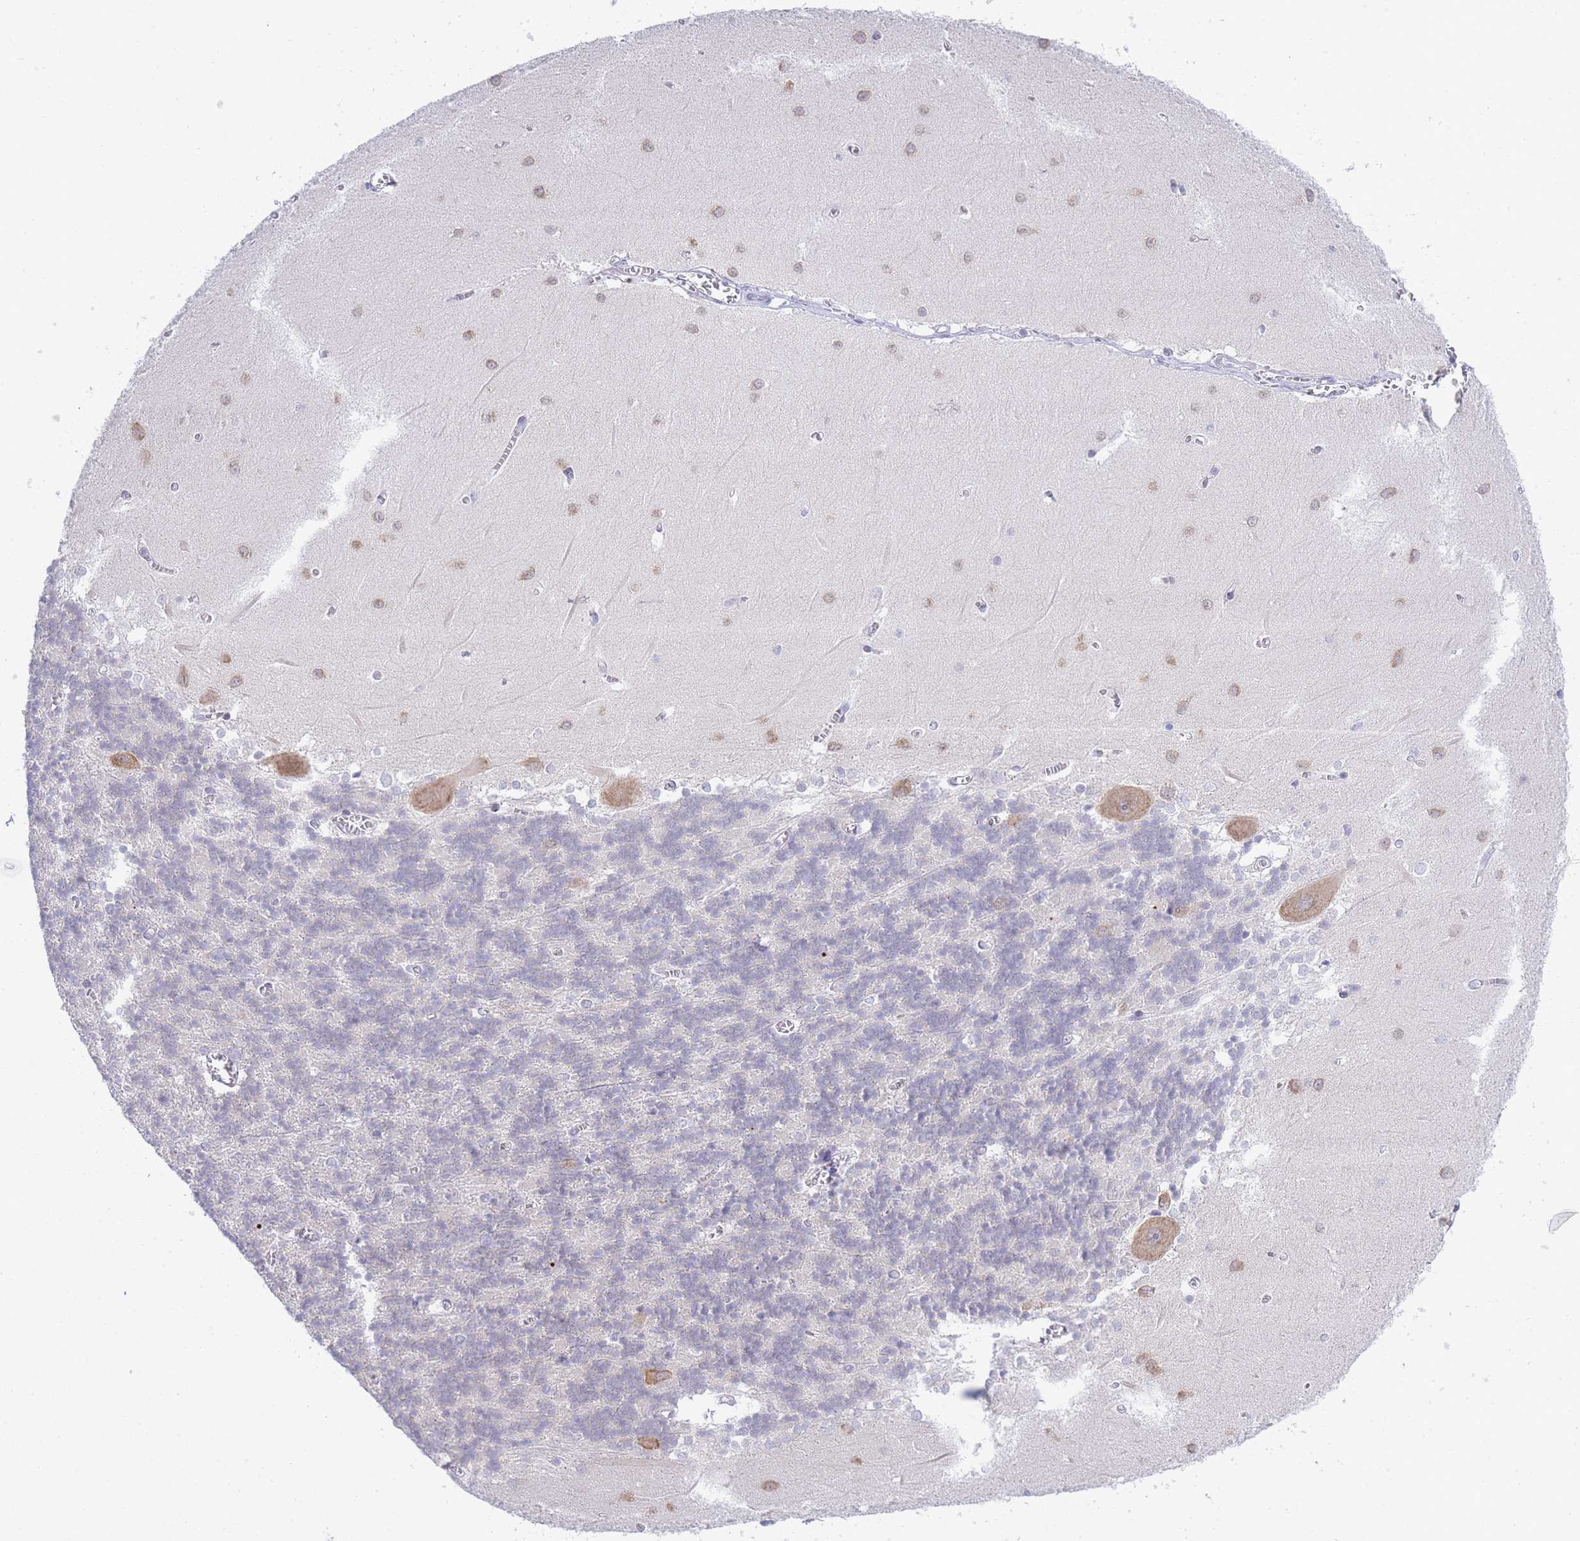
{"staining": {"intensity": "negative", "quantity": "none", "location": "none"}, "tissue": "cerebellum", "cell_type": "Cells in granular layer", "image_type": "normal", "snomed": [{"axis": "morphology", "description": "Normal tissue, NOS"}, {"axis": "topography", "description": "Cerebellum"}], "caption": "Protein analysis of benign cerebellum exhibits no significant staining in cells in granular layer.", "gene": "ZNF510", "patient": {"sex": "male", "age": 37}}